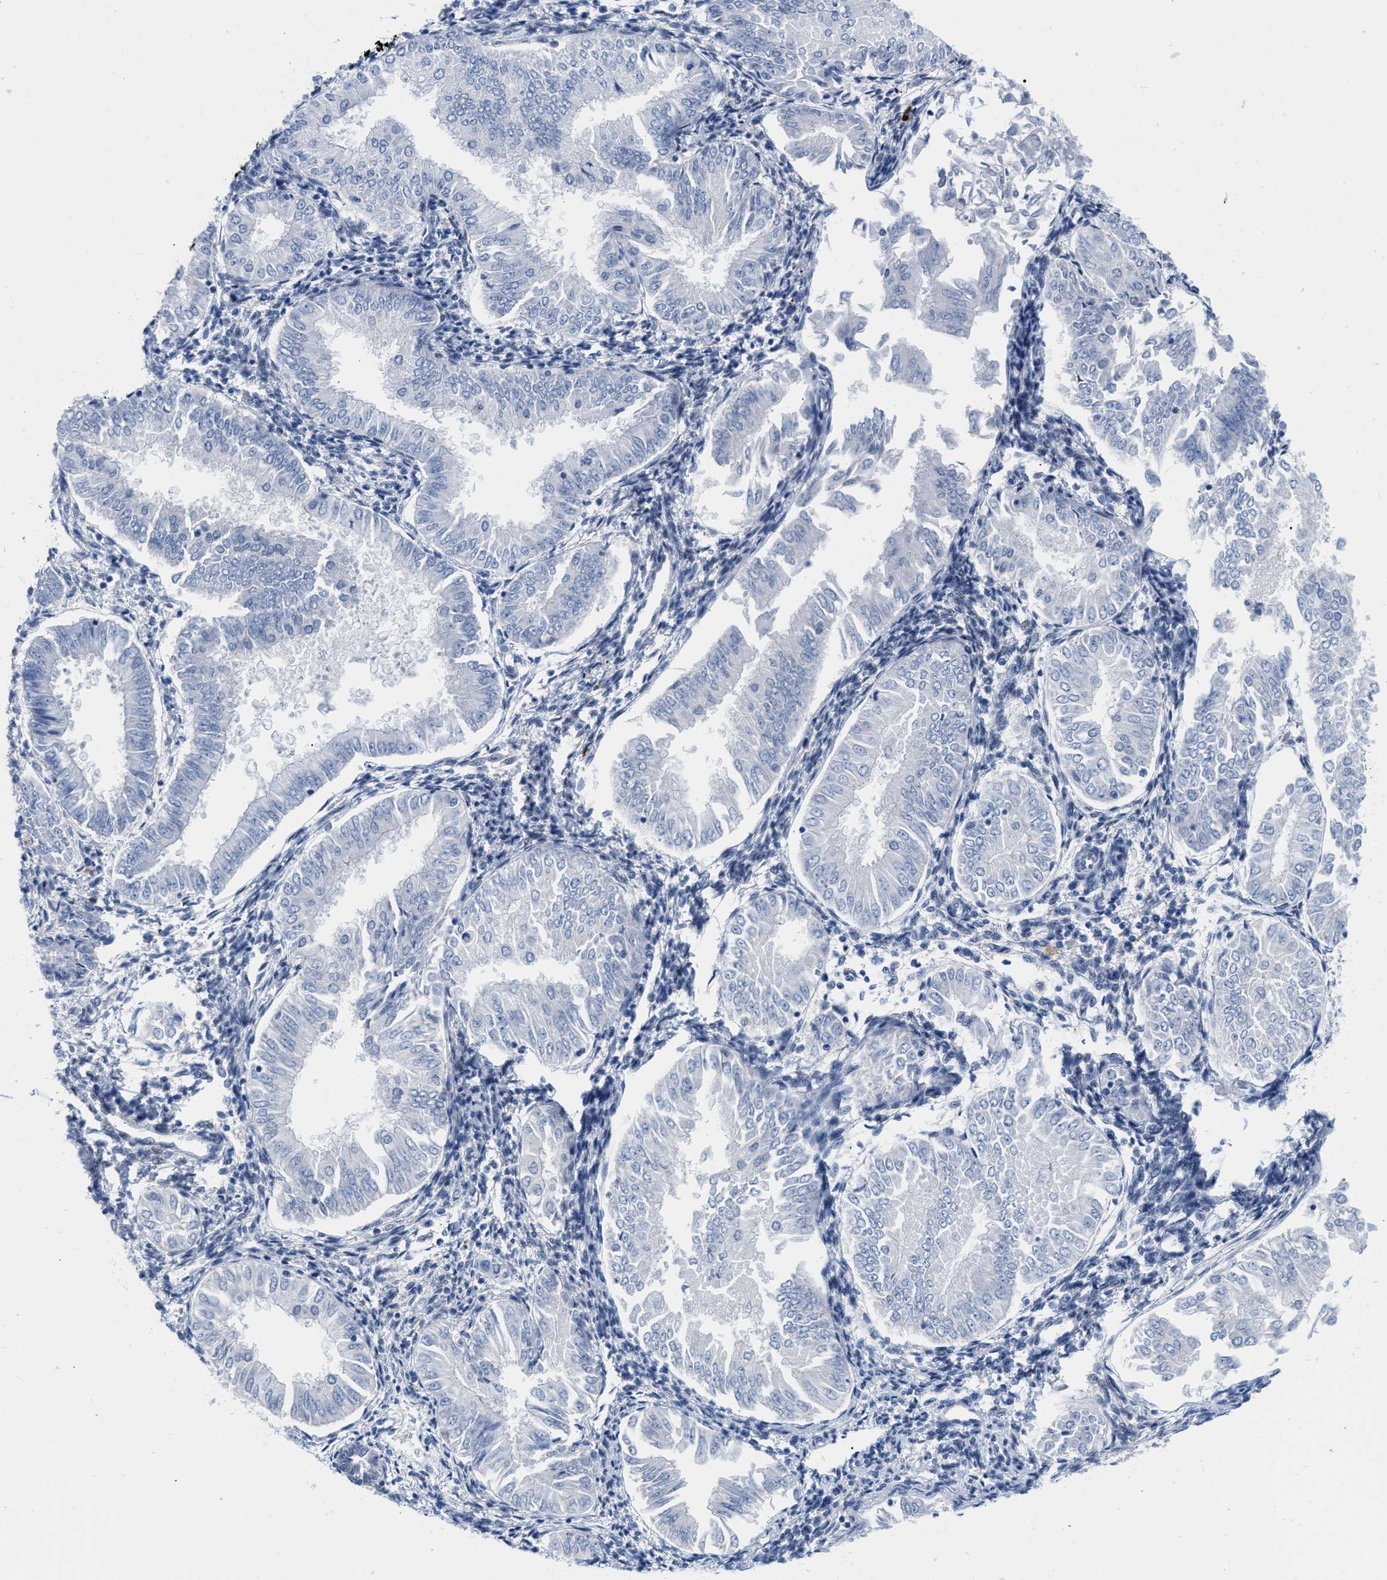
{"staining": {"intensity": "negative", "quantity": "none", "location": "none"}, "tissue": "endometrial cancer", "cell_type": "Tumor cells", "image_type": "cancer", "snomed": [{"axis": "morphology", "description": "Adenocarcinoma, NOS"}, {"axis": "topography", "description": "Endometrium"}], "caption": "This is an immunohistochemistry (IHC) image of human endometrial adenocarcinoma. There is no expression in tumor cells.", "gene": "NFIX", "patient": {"sex": "female", "age": 53}}